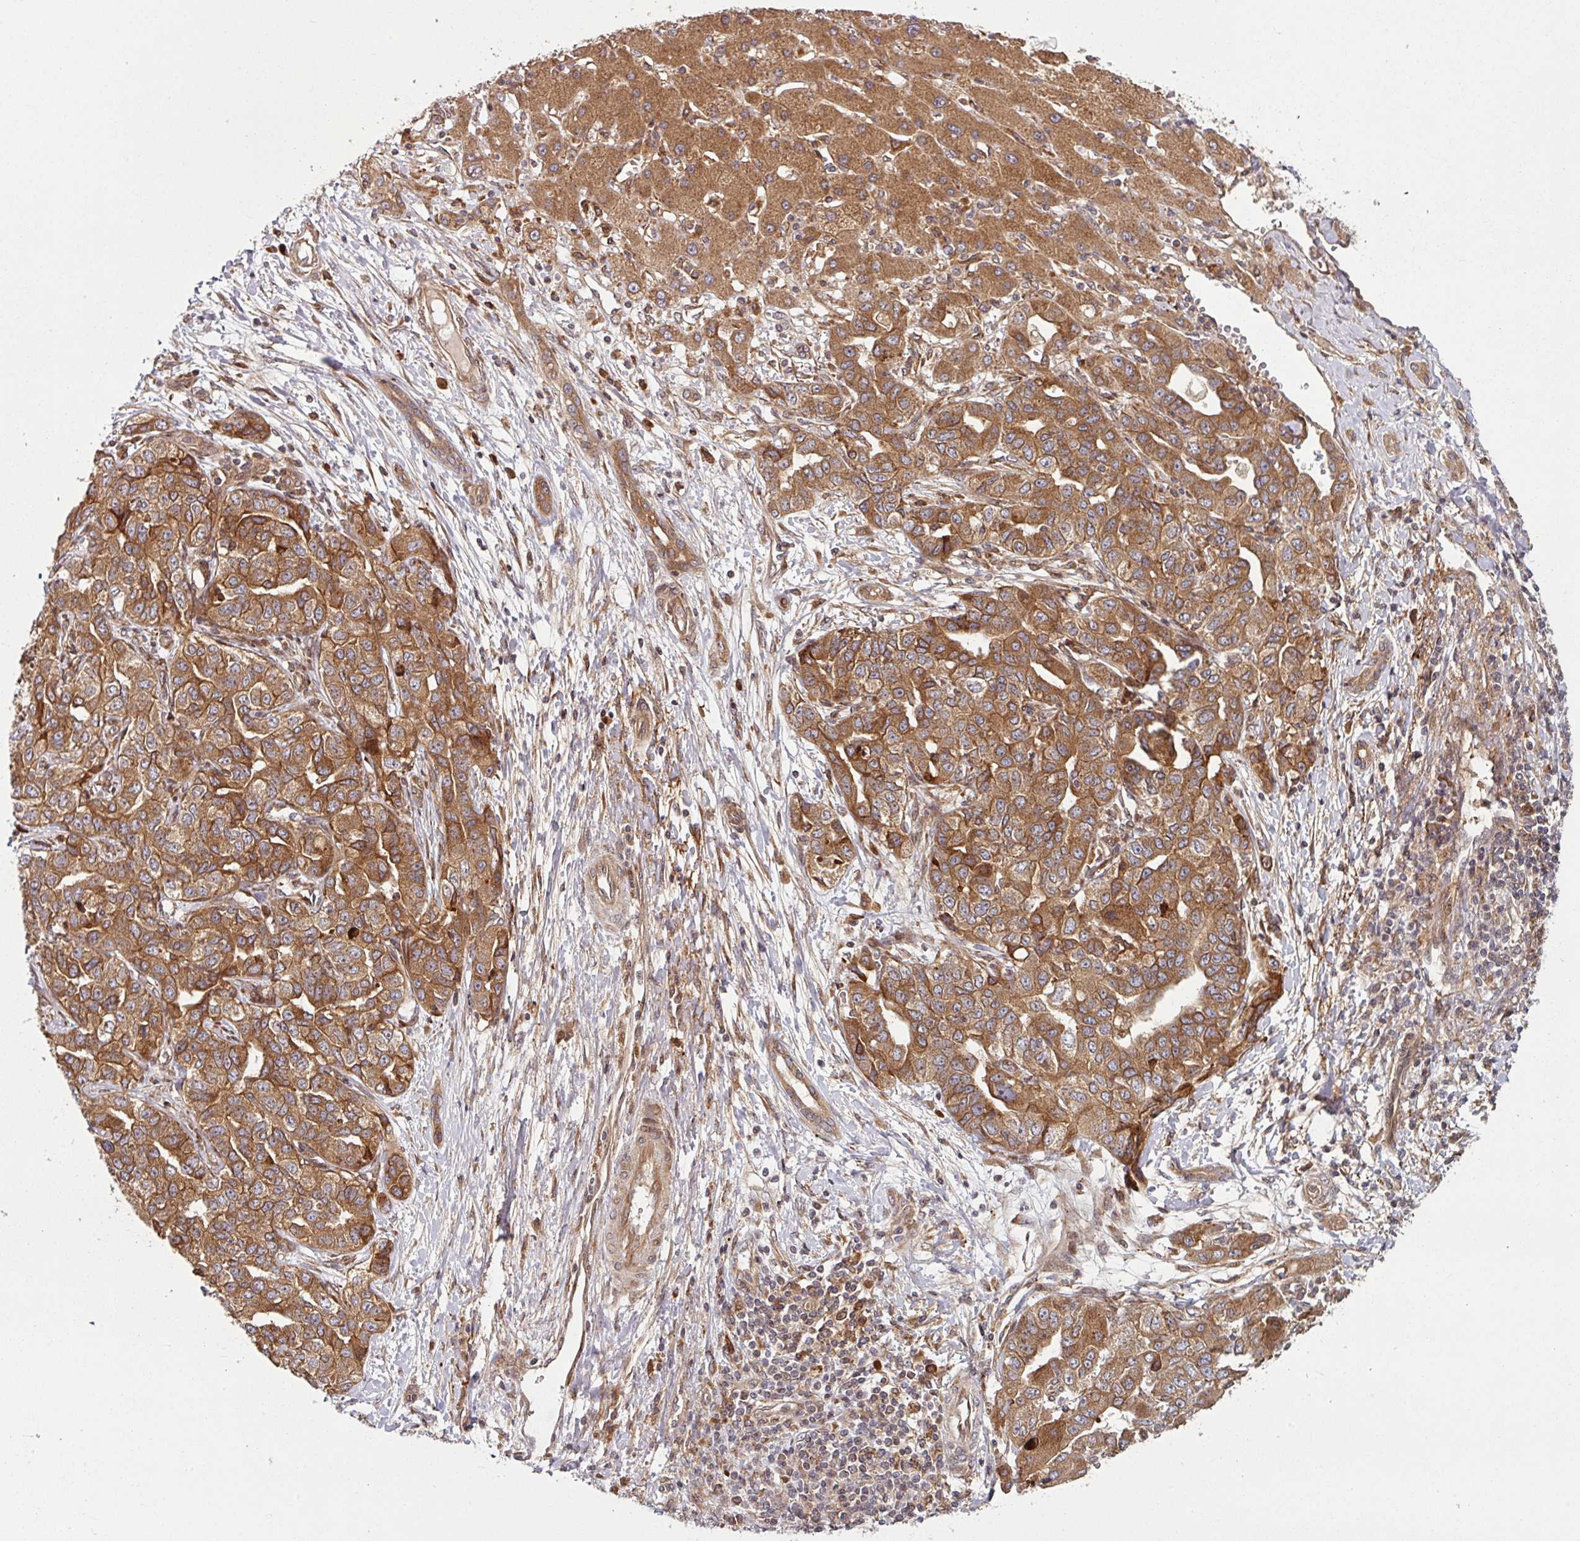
{"staining": {"intensity": "strong", "quantity": ">75%", "location": "cytoplasmic/membranous"}, "tissue": "liver cancer", "cell_type": "Tumor cells", "image_type": "cancer", "snomed": [{"axis": "morphology", "description": "Cholangiocarcinoma"}, {"axis": "topography", "description": "Liver"}], "caption": "Brown immunohistochemical staining in human liver cholangiocarcinoma exhibits strong cytoplasmic/membranous expression in approximately >75% of tumor cells.", "gene": "RAB5A", "patient": {"sex": "male", "age": 59}}